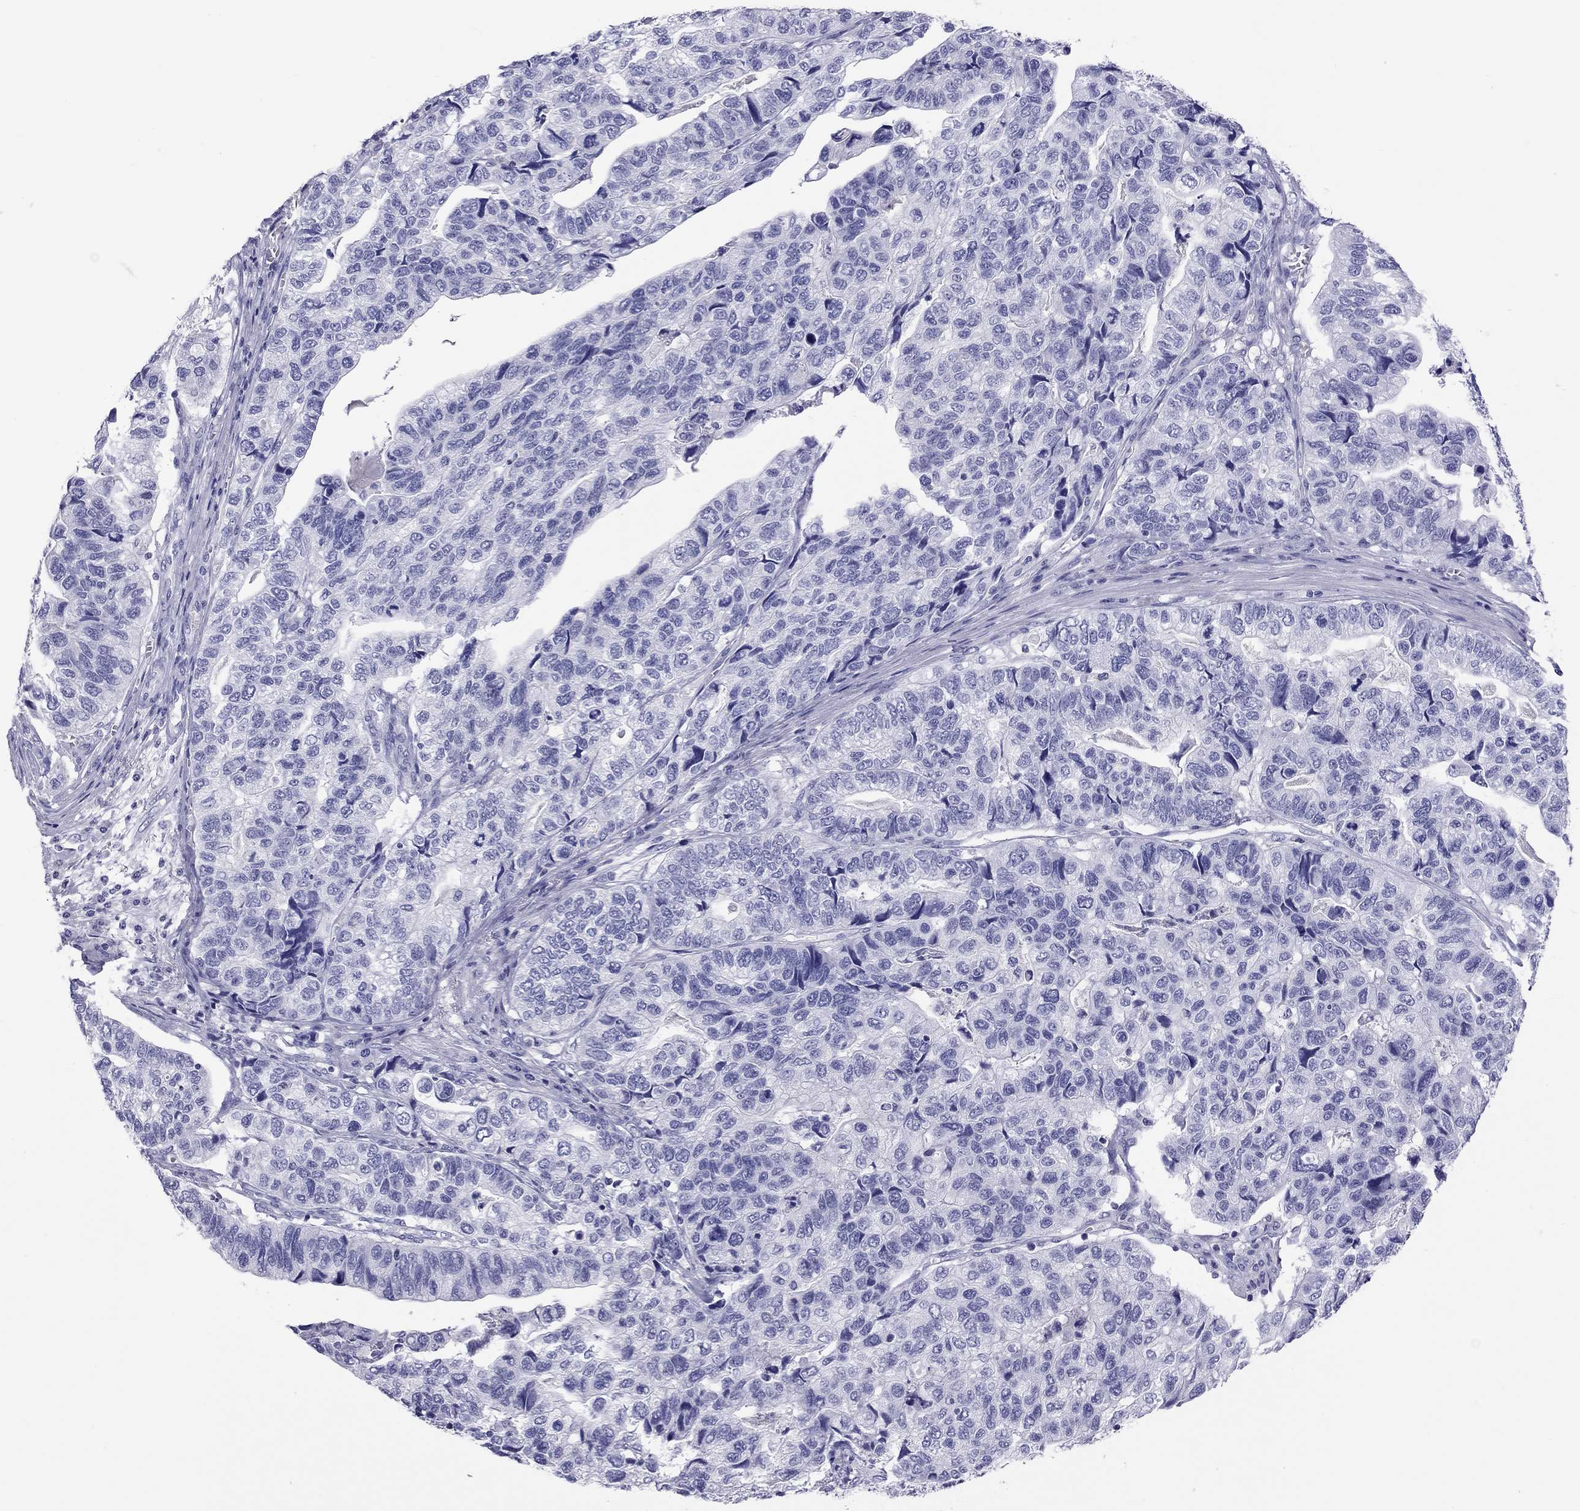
{"staining": {"intensity": "negative", "quantity": "none", "location": "none"}, "tissue": "stomach cancer", "cell_type": "Tumor cells", "image_type": "cancer", "snomed": [{"axis": "morphology", "description": "Adenocarcinoma, NOS"}, {"axis": "topography", "description": "Stomach, upper"}], "caption": "A high-resolution histopathology image shows immunohistochemistry (IHC) staining of stomach adenocarcinoma, which displays no significant staining in tumor cells.", "gene": "STAG3", "patient": {"sex": "female", "age": 67}}